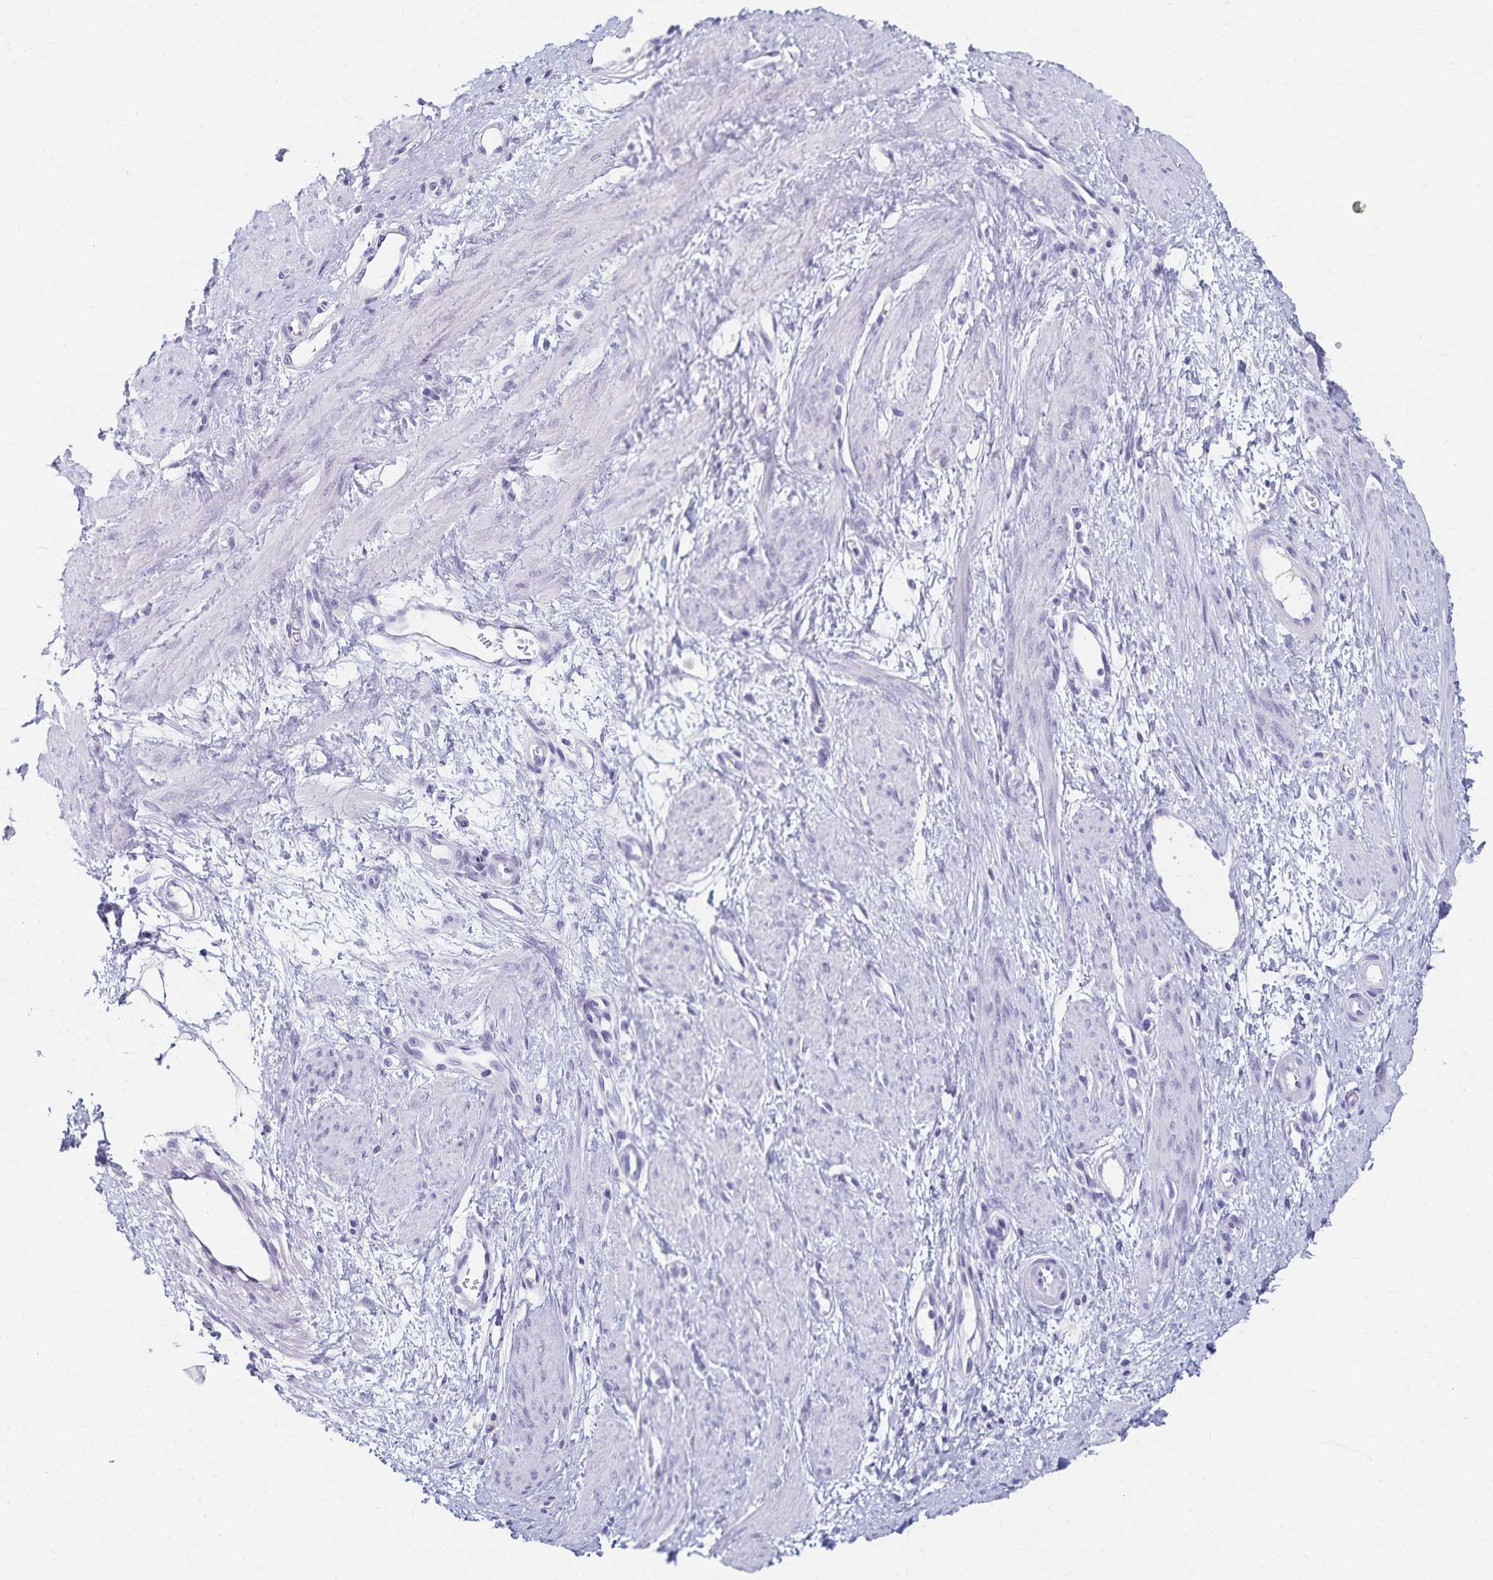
{"staining": {"intensity": "negative", "quantity": "none", "location": "none"}, "tissue": "smooth muscle", "cell_type": "Smooth muscle cells", "image_type": "normal", "snomed": [{"axis": "morphology", "description": "Normal tissue, NOS"}, {"axis": "topography", "description": "Smooth muscle"}, {"axis": "topography", "description": "Uterus"}], "caption": "High power microscopy image of an IHC photomicrograph of normal smooth muscle, revealing no significant staining in smooth muscle cells. Nuclei are stained in blue.", "gene": "C2orf50", "patient": {"sex": "female", "age": 39}}